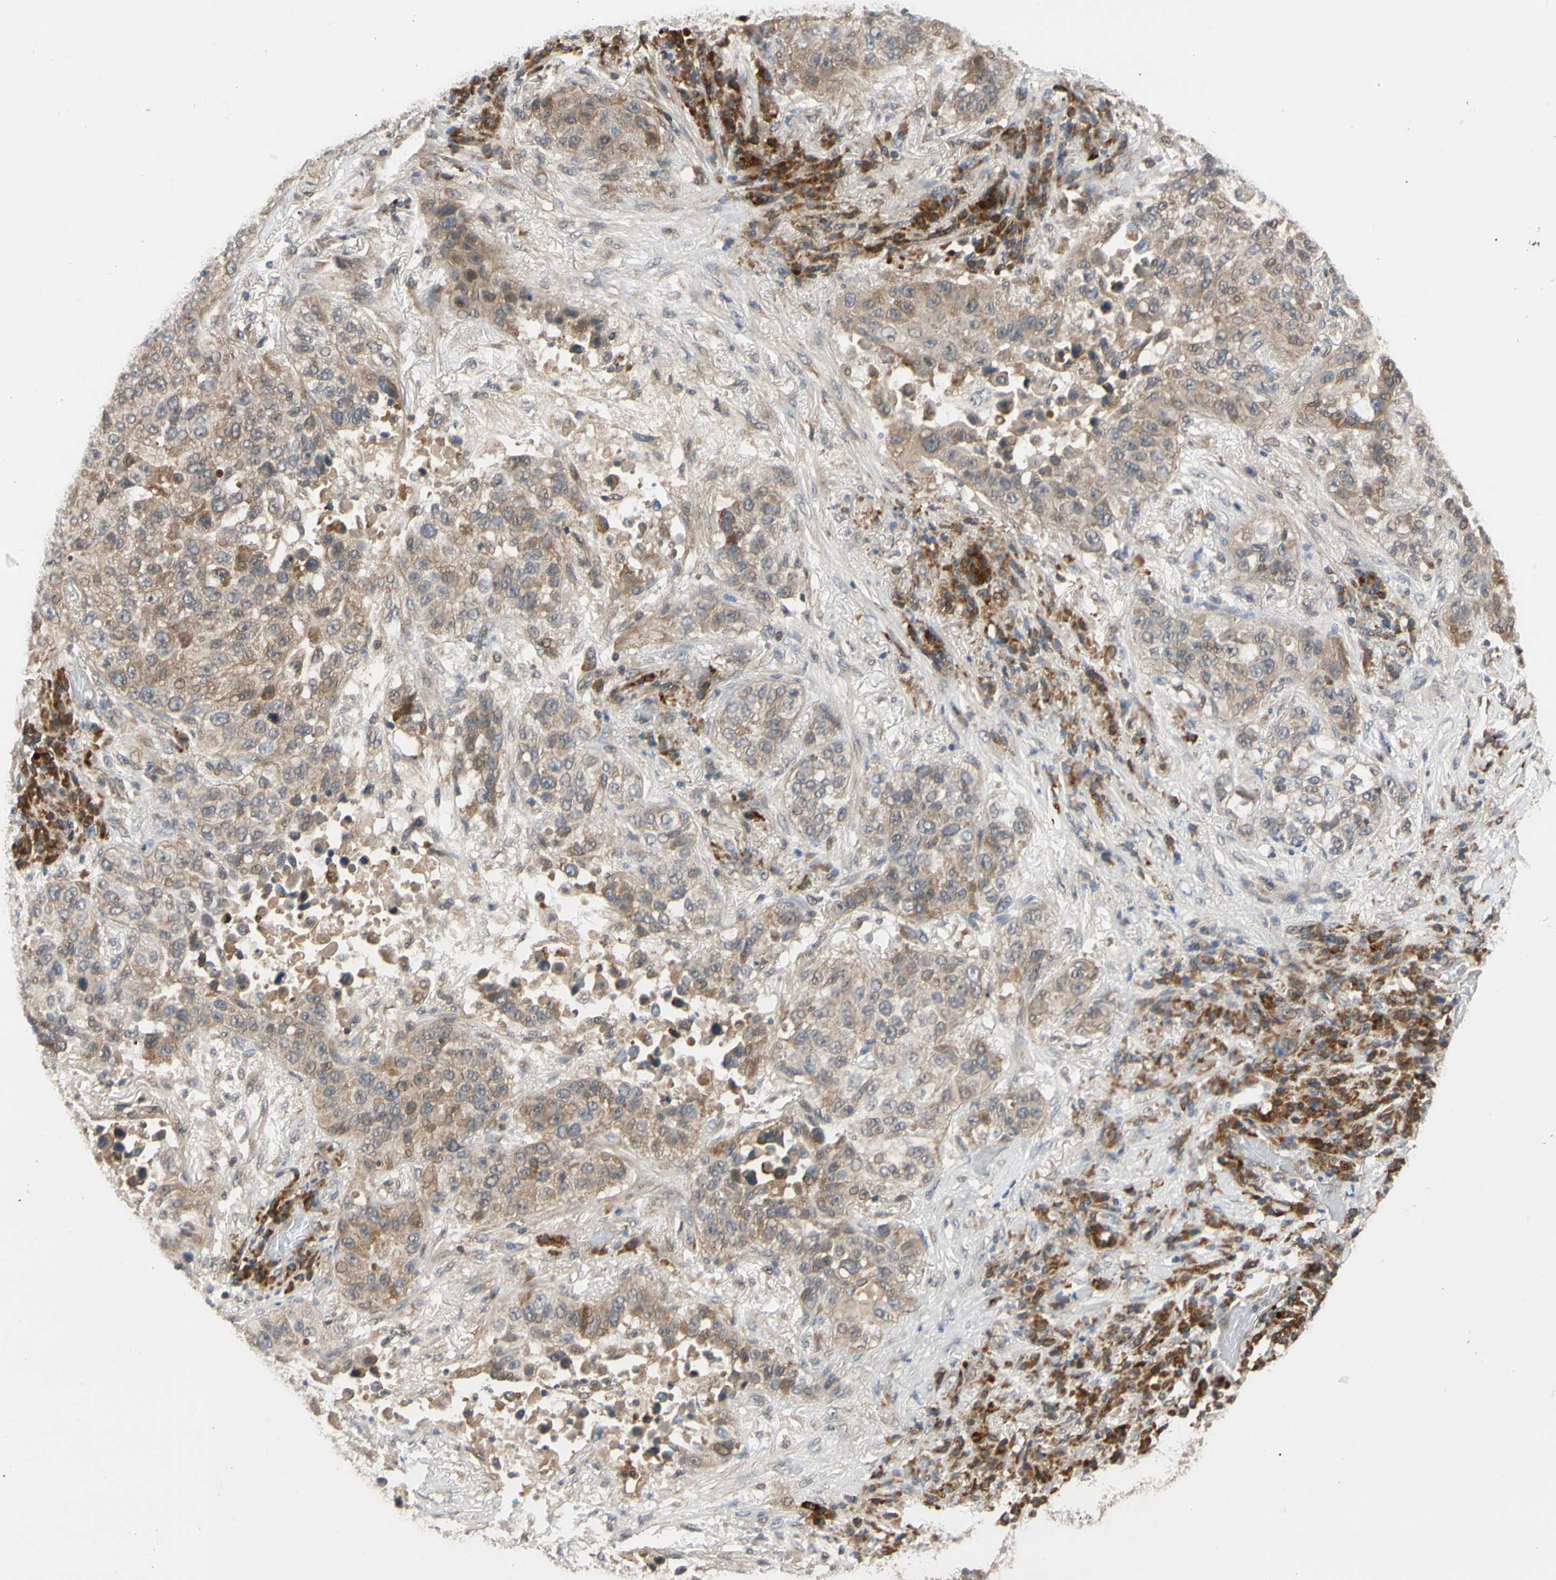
{"staining": {"intensity": "moderate", "quantity": ">75%", "location": "cytoplasmic/membranous"}, "tissue": "lung cancer", "cell_type": "Tumor cells", "image_type": "cancer", "snomed": [{"axis": "morphology", "description": "Squamous cell carcinoma, NOS"}, {"axis": "topography", "description": "Lung"}], "caption": "Protein expression analysis of human squamous cell carcinoma (lung) reveals moderate cytoplasmic/membranous expression in about >75% of tumor cells. (brown staining indicates protein expression, while blue staining denotes nuclei).", "gene": "CYTIP", "patient": {"sex": "male", "age": 57}}